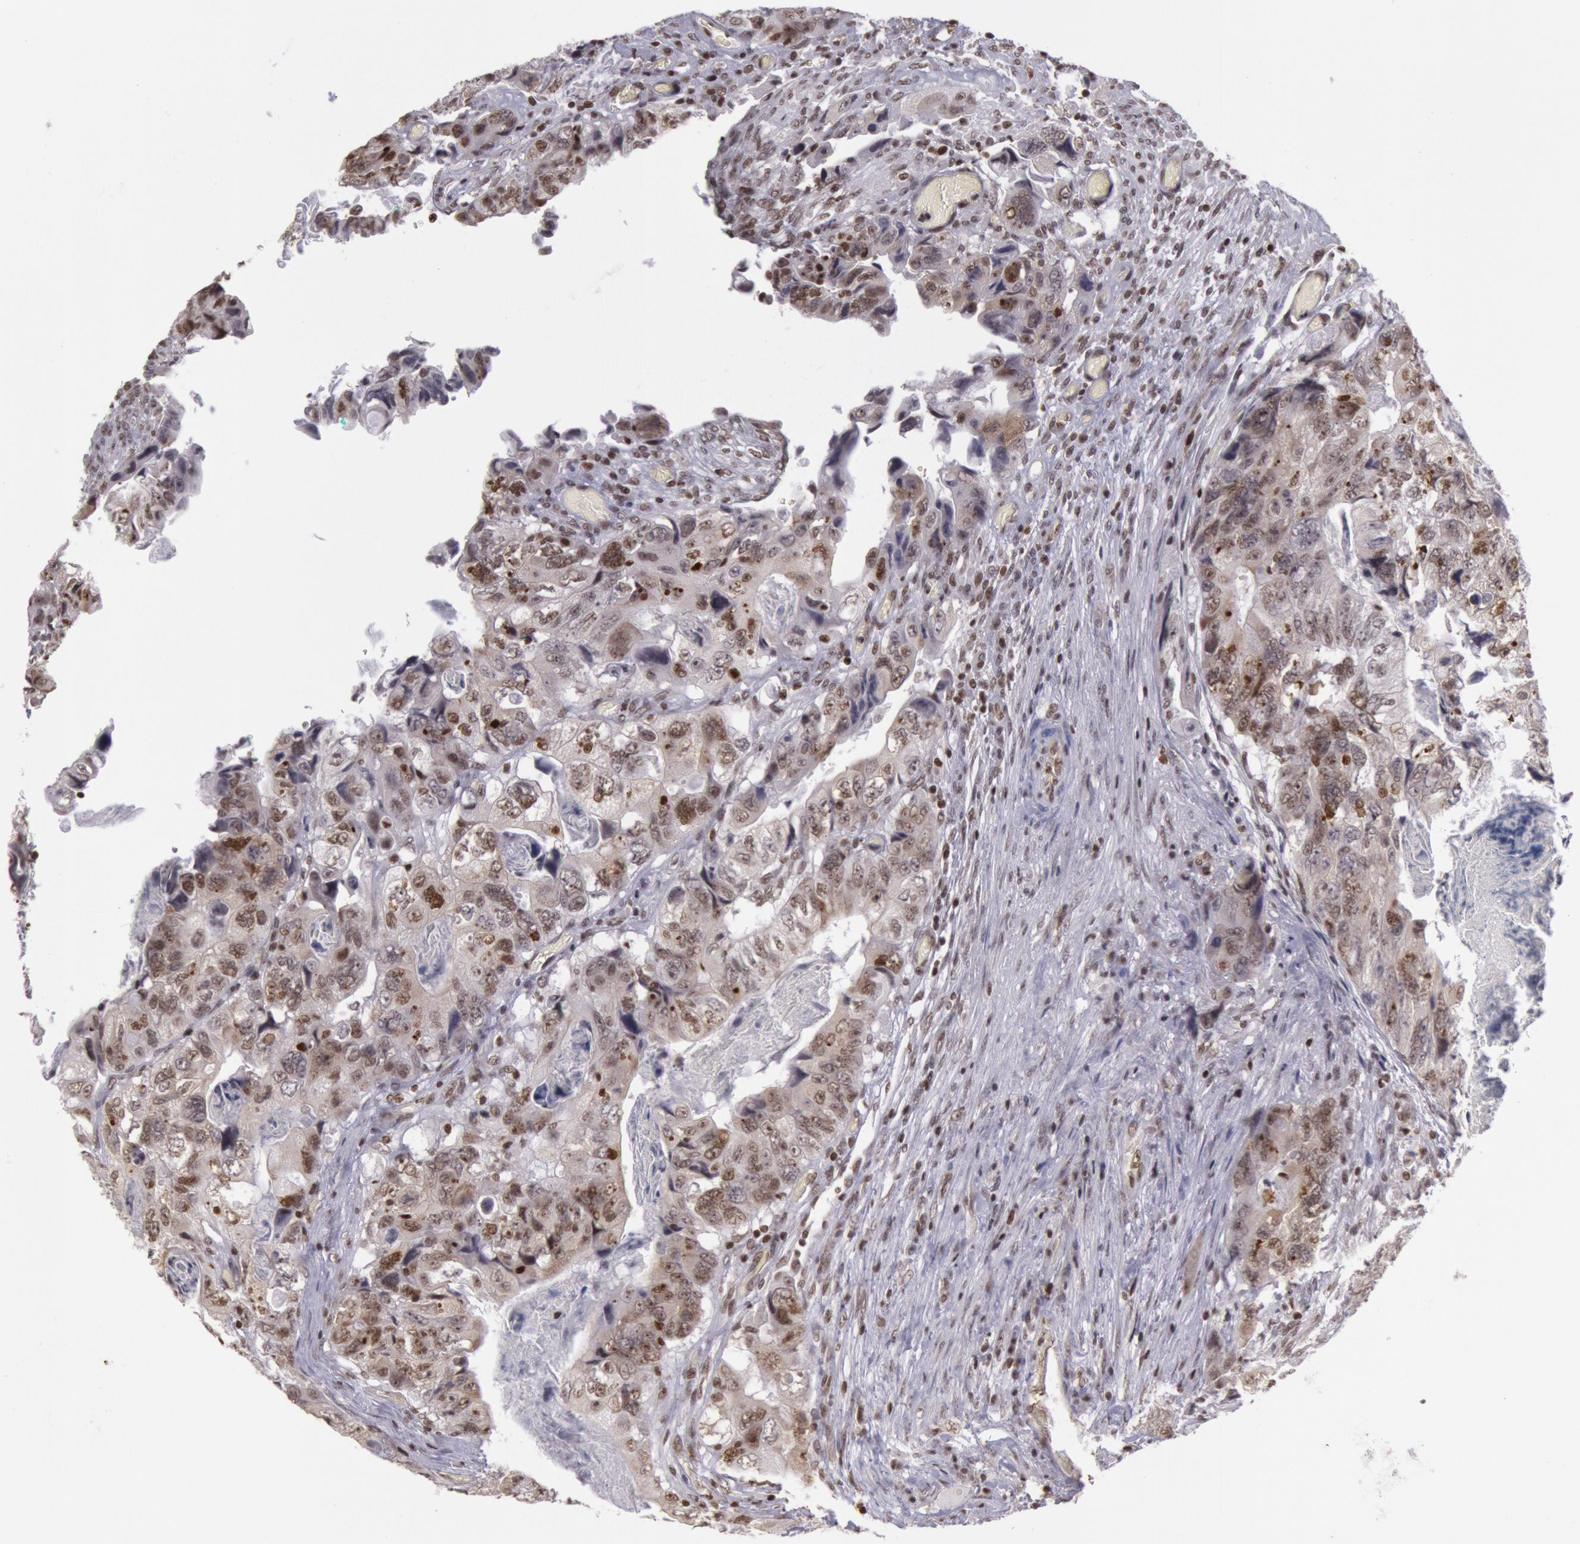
{"staining": {"intensity": "moderate", "quantity": ">75%", "location": "nuclear"}, "tissue": "colorectal cancer", "cell_type": "Tumor cells", "image_type": "cancer", "snomed": [{"axis": "morphology", "description": "Adenocarcinoma, NOS"}, {"axis": "topography", "description": "Rectum"}], "caption": "Immunohistochemical staining of human colorectal cancer (adenocarcinoma) exhibits medium levels of moderate nuclear protein positivity in about >75% of tumor cells.", "gene": "NKAP", "patient": {"sex": "female", "age": 82}}